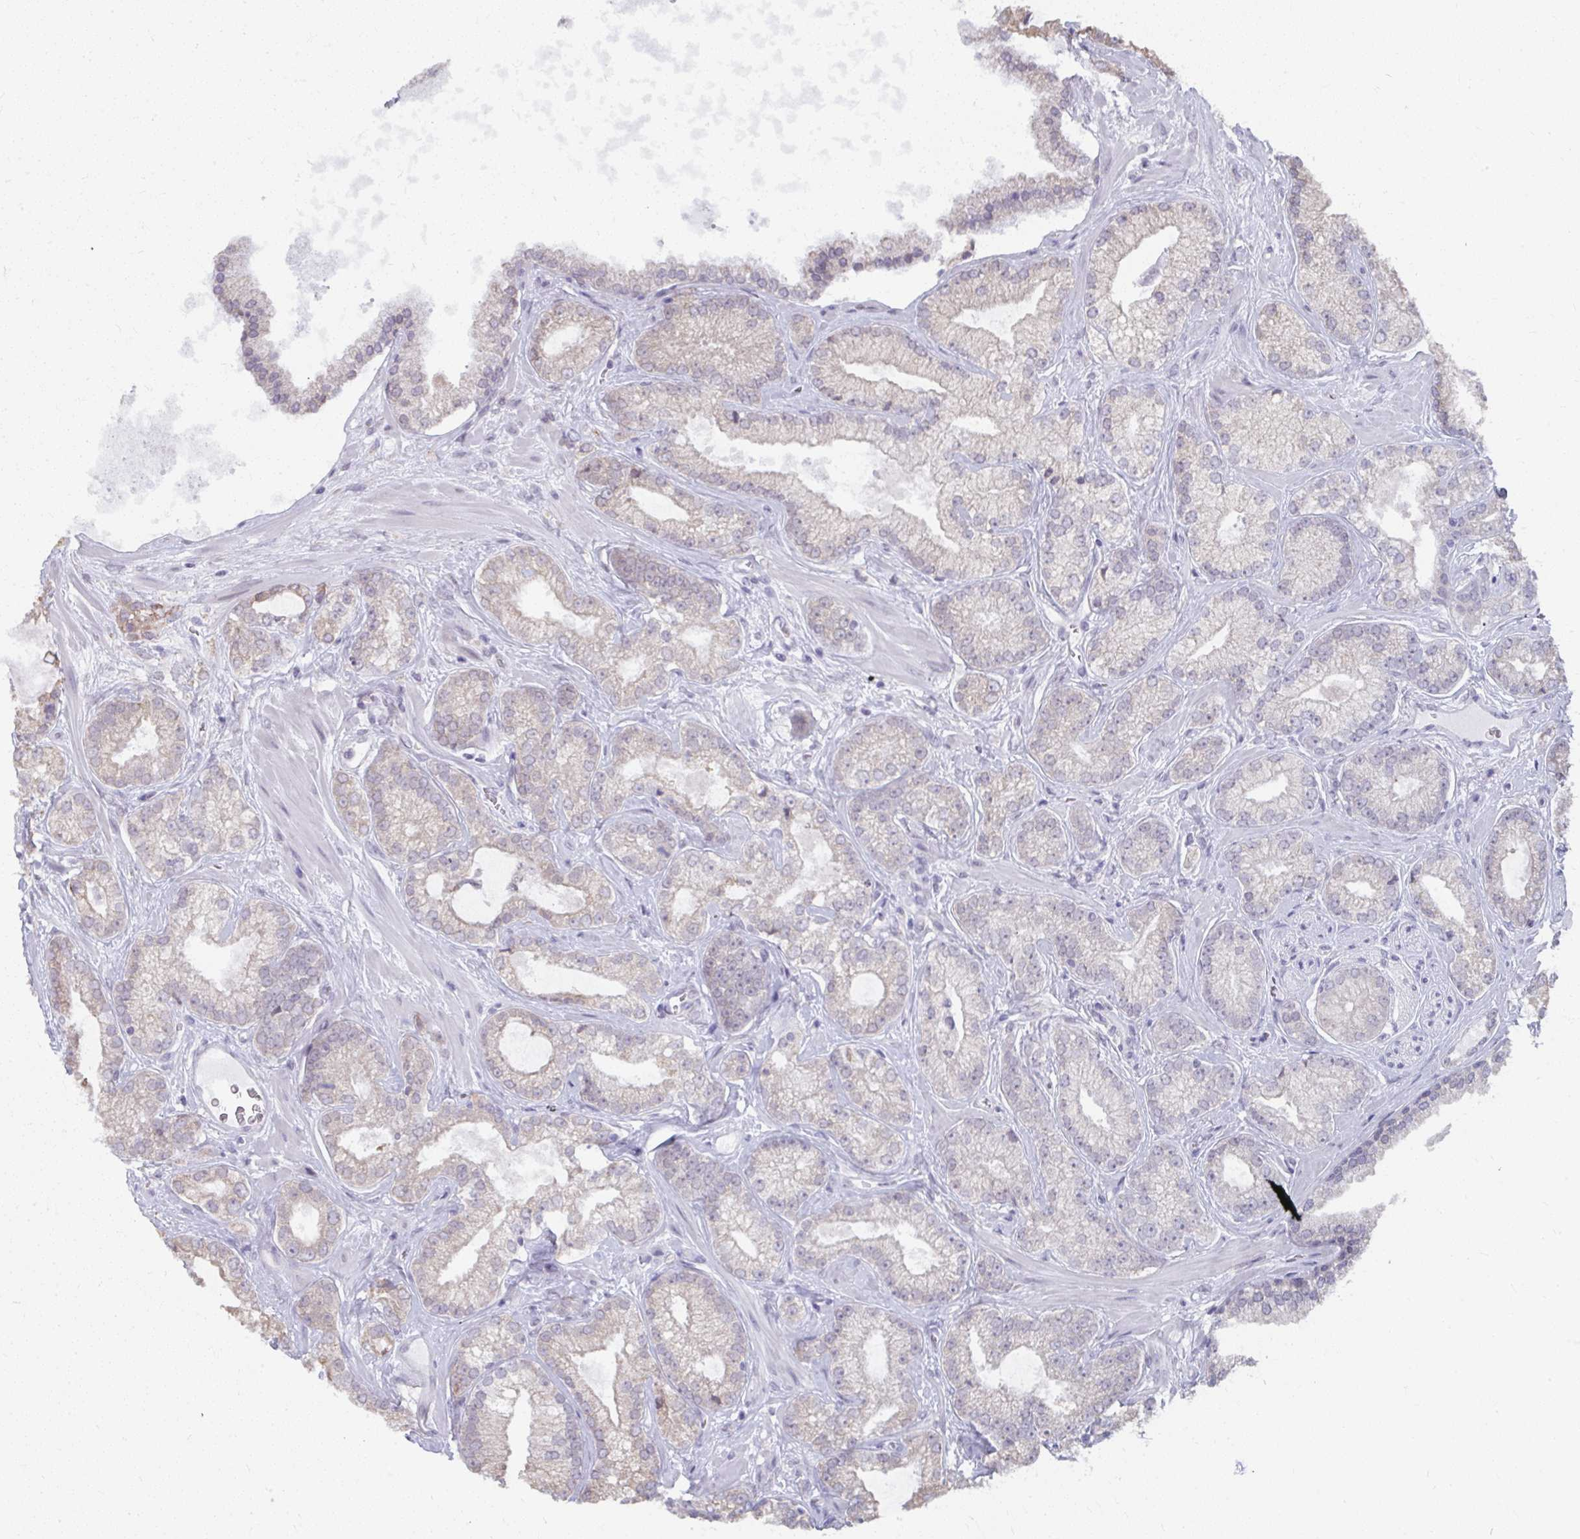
{"staining": {"intensity": "weak", "quantity": "<25%", "location": "cytoplasmic/membranous"}, "tissue": "prostate cancer", "cell_type": "Tumor cells", "image_type": "cancer", "snomed": [{"axis": "morphology", "description": "Adenocarcinoma, High grade"}, {"axis": "topography", "description": "Prostate"}], "caption": "This is an IHC histopathology image of prostate cancer. There is no expression in tumor cells.", "gene": "NMNAT1", "patient": {"sex": "male", "age": 66}}